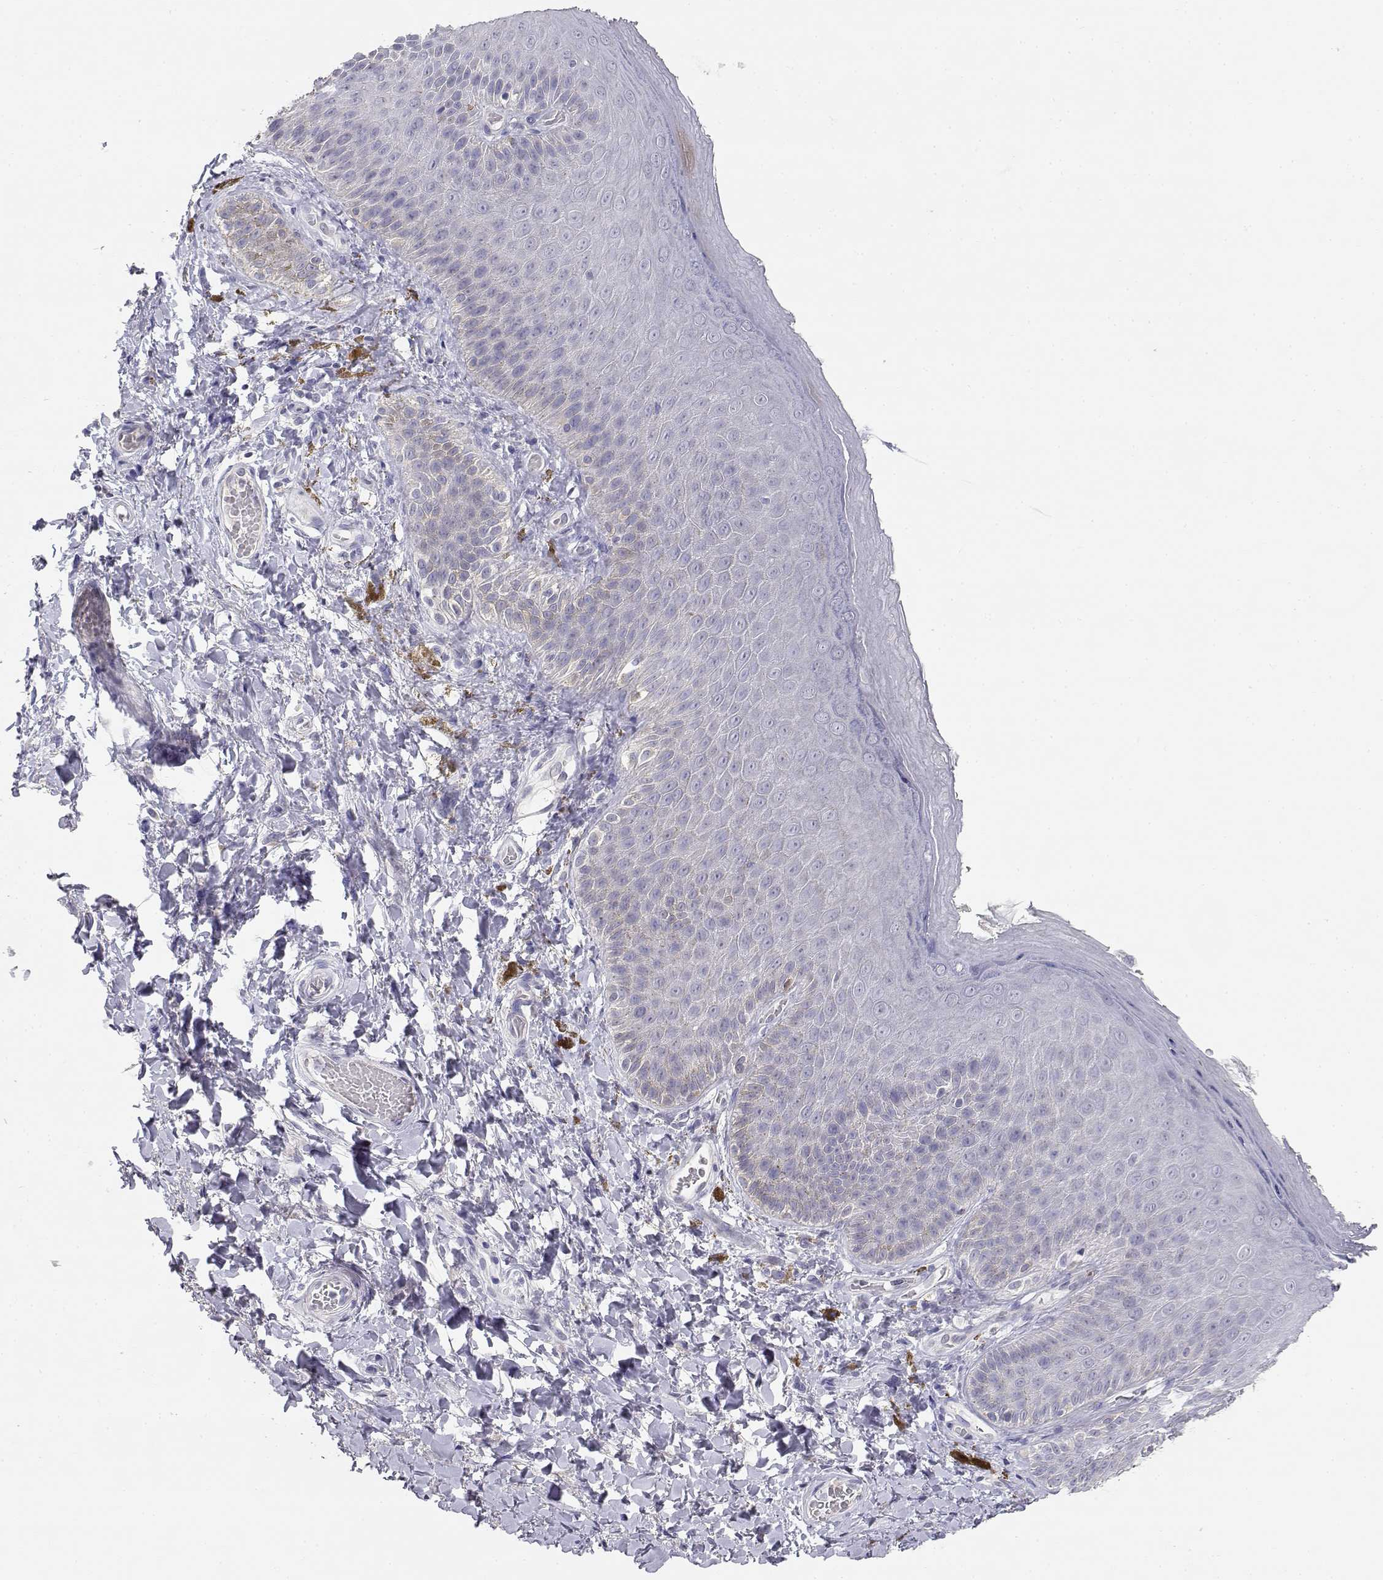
{"staining": {"intensity": "negative", "quantity": "none", "location": "none"}, "tissue": "skin", "cell_type": "Epidermal cells", "image_type": "normal", "snomed": [{"axis": "morphology", "description": "Normal tissue, NOS"}, {"axis": "topography", "description": "Anal"}], "caption": "Image shows no significant protein staining in epidermal cells of benign skin. The staining was performed using DAB to visualize the protein expression in brown, while the nuclei were stained in blue with hematoxylin (Magnification: 20x).", "gene": "ADA", "patient": {"sex": "male", "age": 53}}